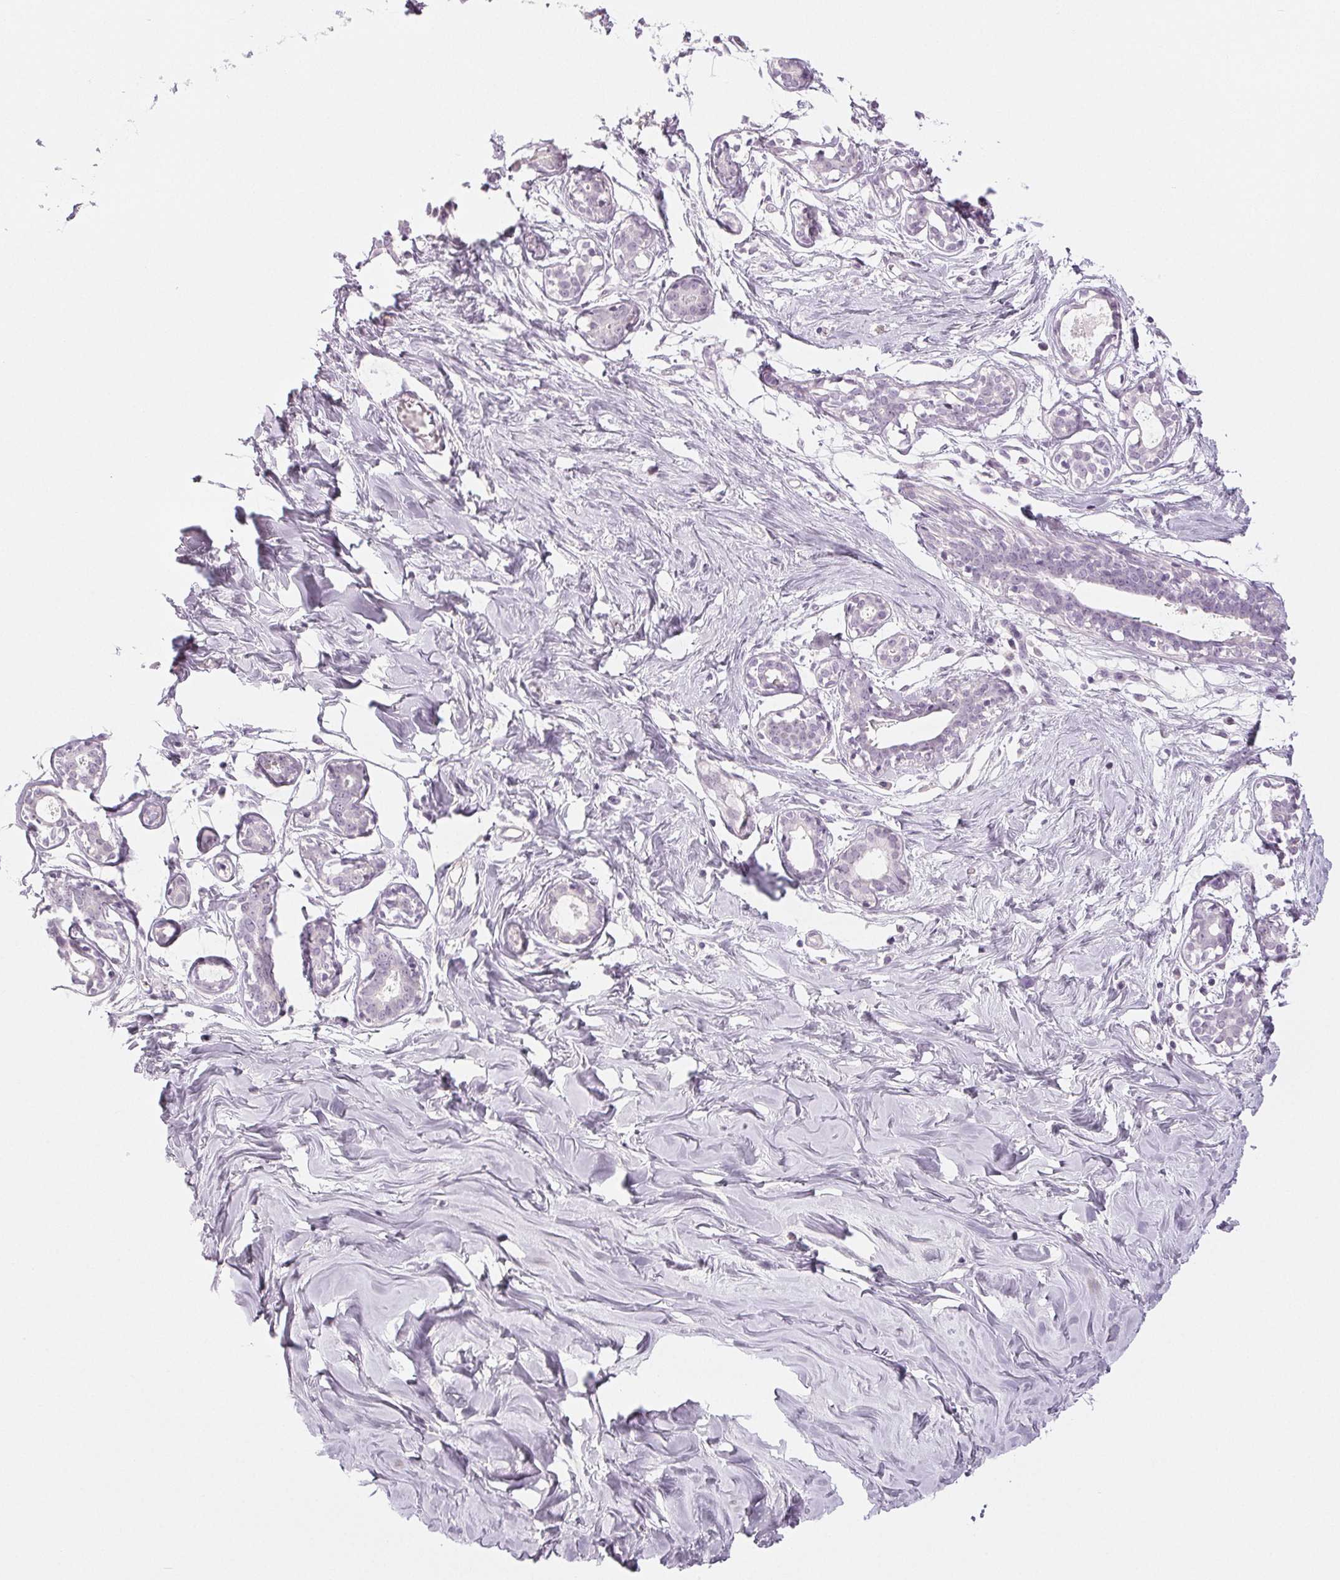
{"staining": {"intensity": "negative", "quantity": "none", "location": "none"}, "tissue": "breast", "cell_type": "Adipocytes", "image_type": "normal", "snomed": [{"axis": "morphology", "description": "Normal tissue, NOS"}, {"axis": "topography", "description": "Breast"}], "caption": "DAB immunohistochemical staining of normal breast displays no significant expression in adipocytes. (Brightfield microscopy of DAB immunohistochemistry (IHC) at high magnification).", "gene": "EHHADH", "patient": {"sex": "female", "age": 27}}